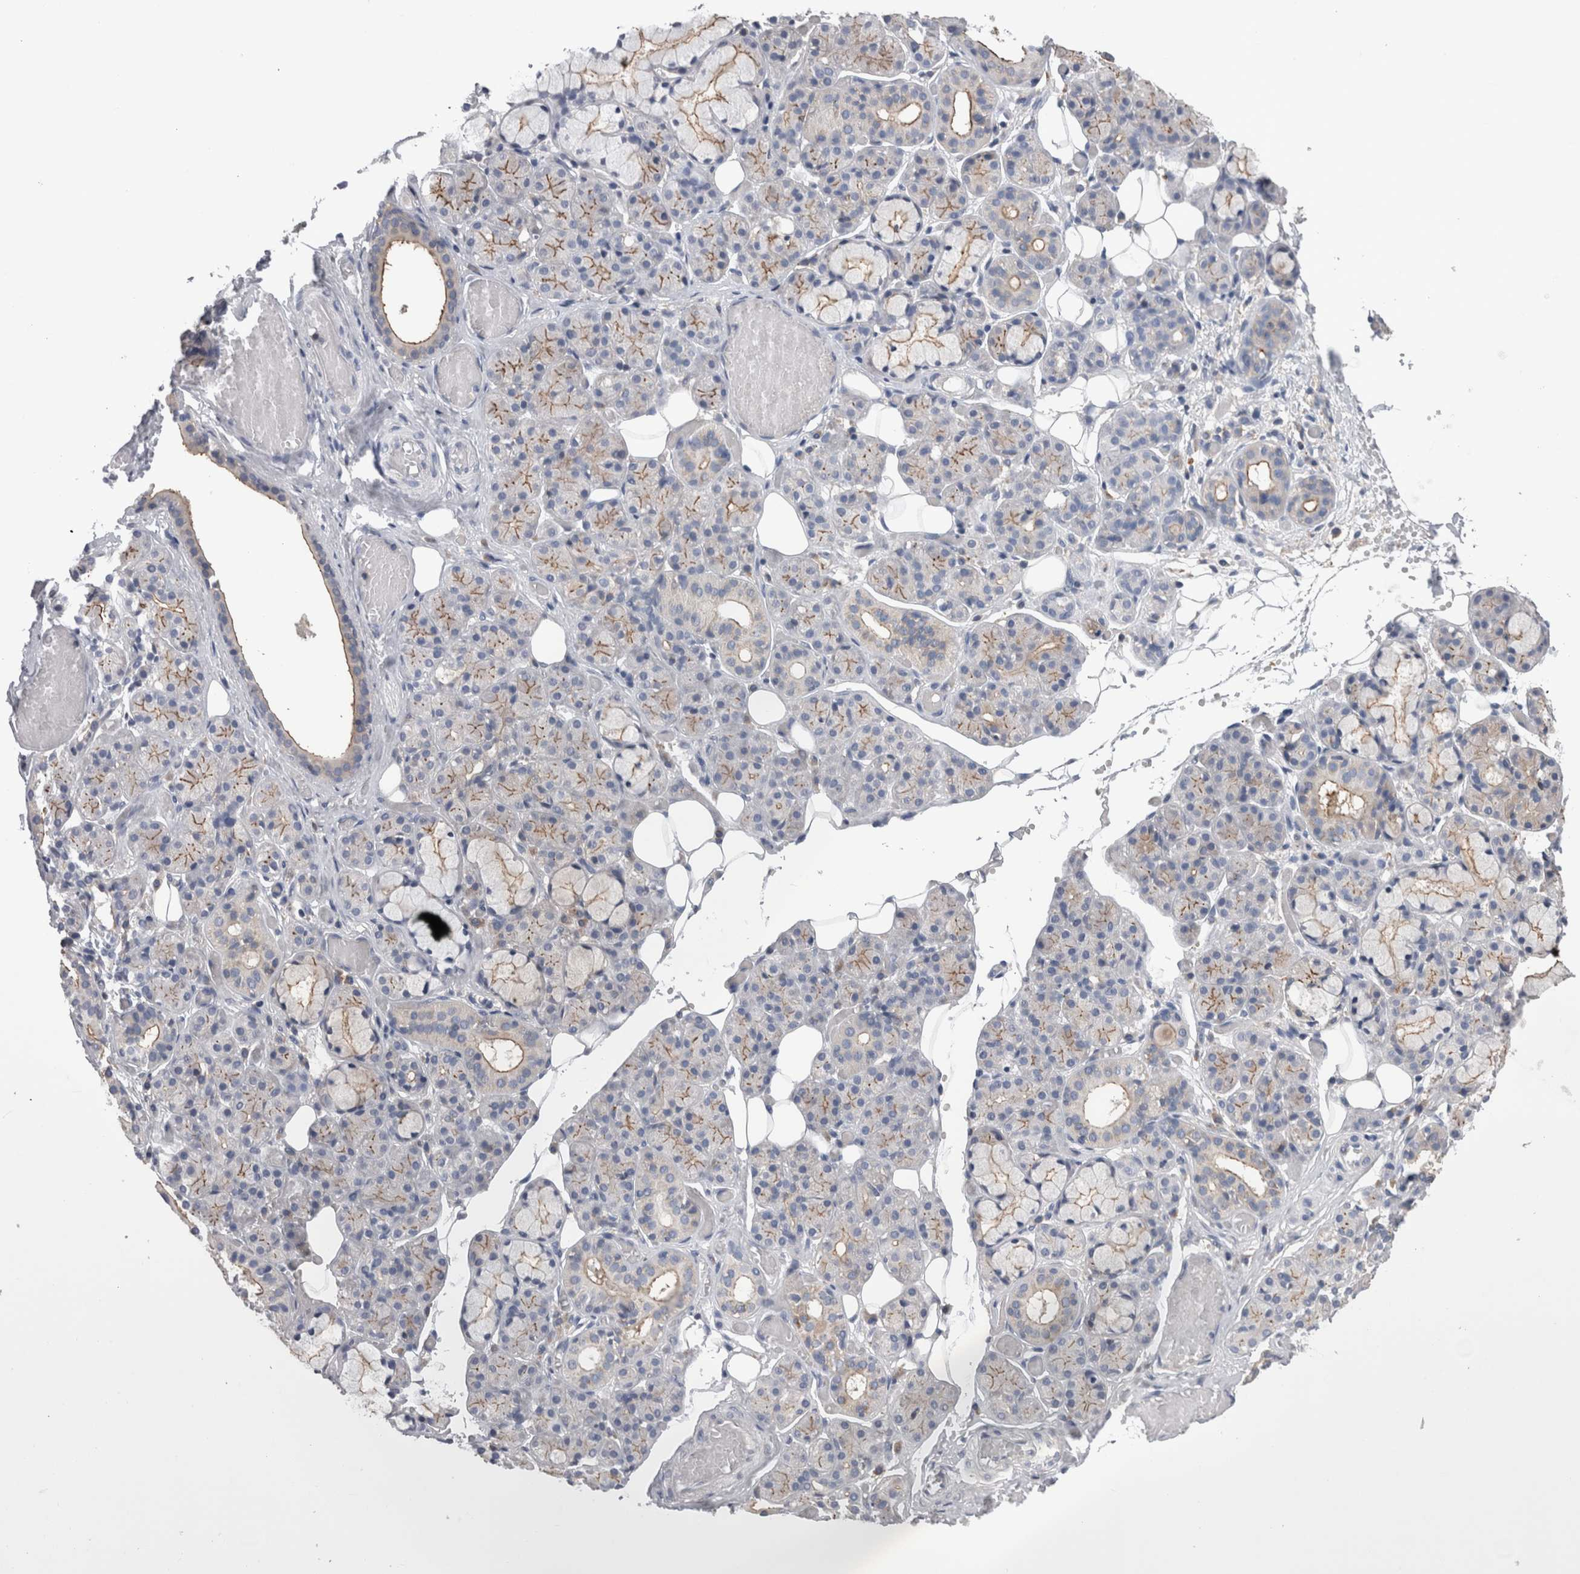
{"staining": {"intensity": "moderate", "quantity": "25%-75%", "location": "cytoplasmic/membranous"}, "tissue": "salivary gland", "cell_type": "Glandular cells", "image_type": "normal", "snomed": [{"axis": "morphology", "description": "Normal tissue, NOS"}, {"axis": "topography", "description": "Salivary gland"}], "caption": "The image reveals immunohistochemical staining of unremarkable salivary gland. There is moderate cytoplasmic/membranous staining is present in approximately 25%-75% of glandular cells.", "gene": "DCTN6", "patient": {"sex": "male", "age": 63}}